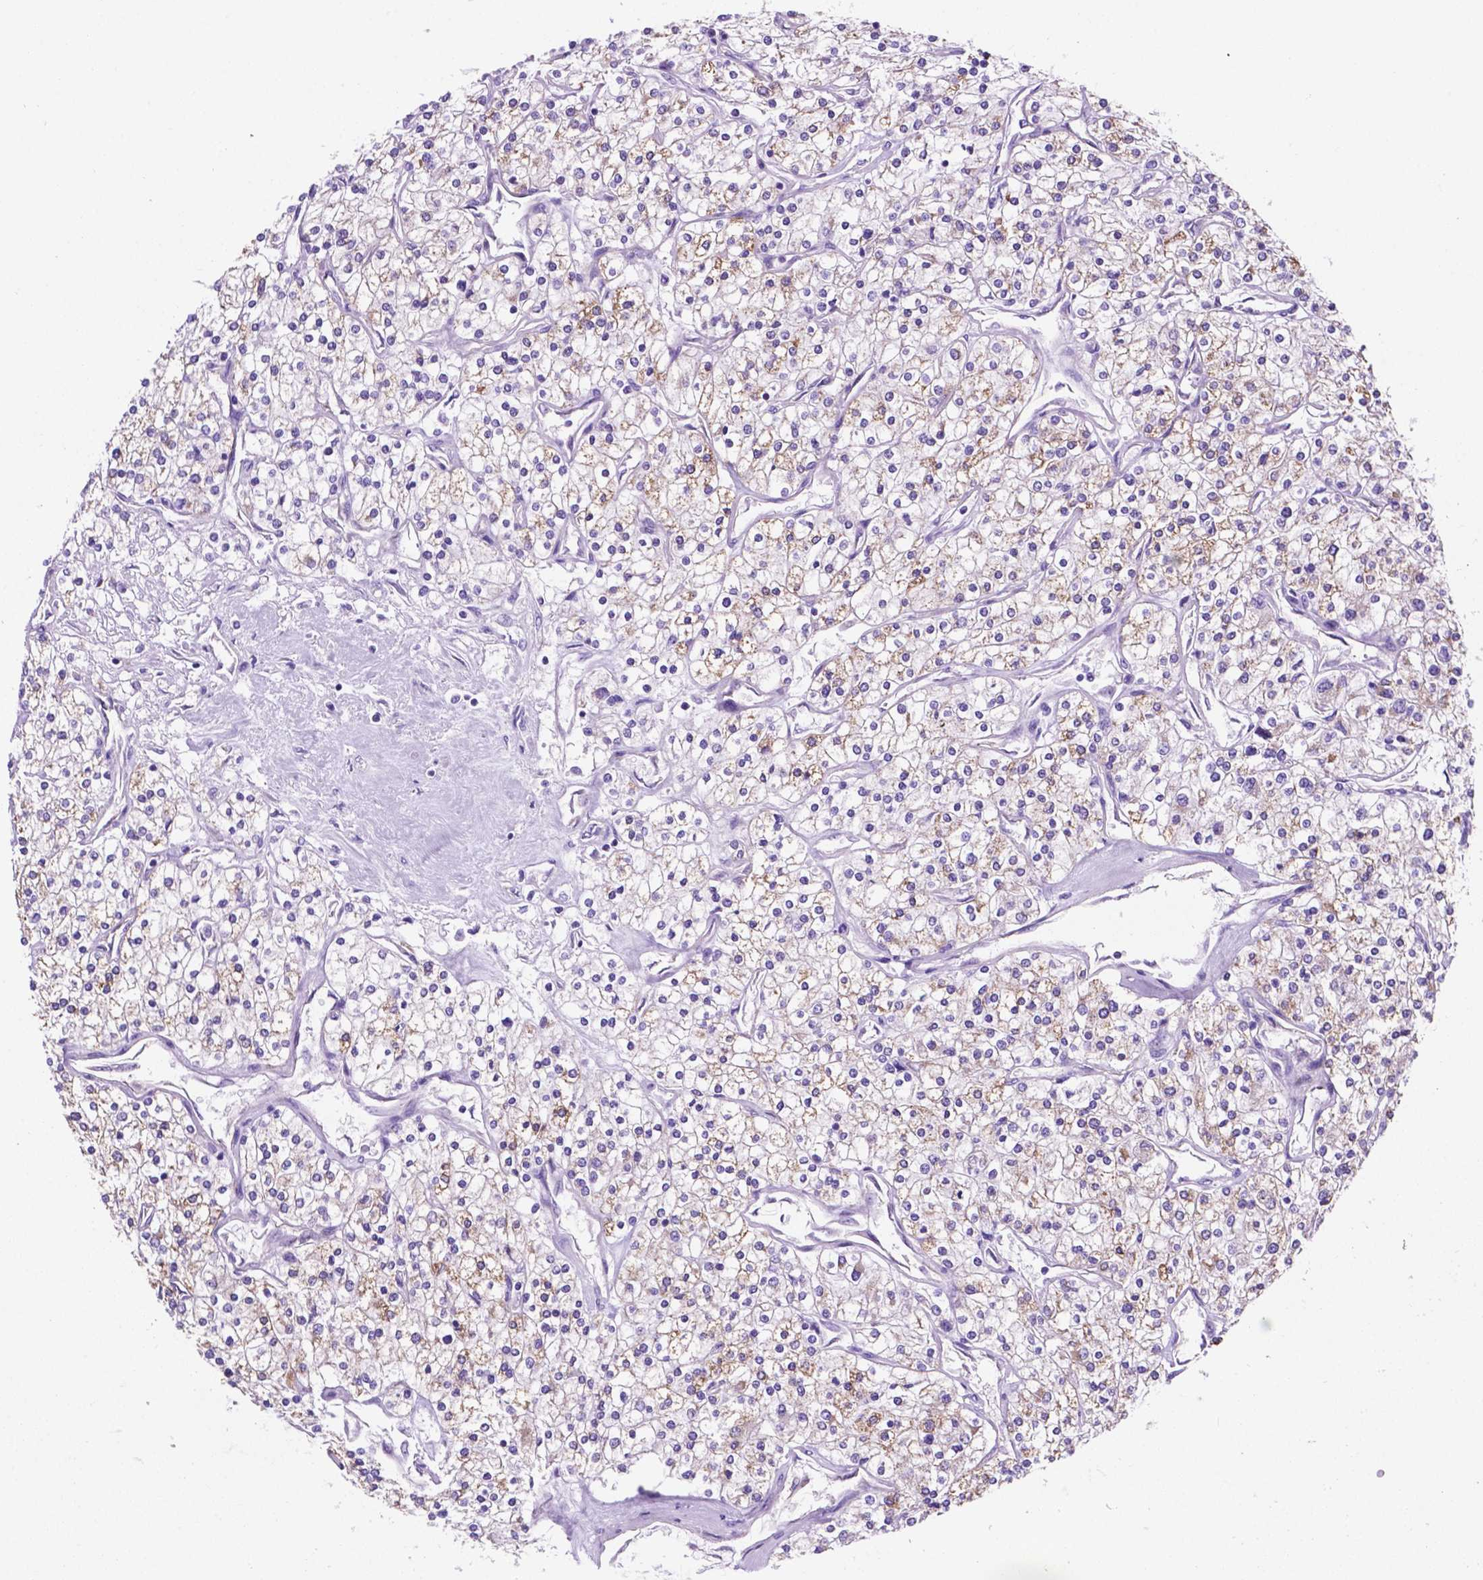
{"staining": {"intensity": "weak", "quantity": "25%-75%", "location": "cytoplasmic/membranous"}, "tissue": "renal cancer", "cell_type": "Tumor cells", "image_type": "cancer", "snomed": [{"axis": "morphology", "description": "Adenocarcinoma, NOS"}, {"axis": "topography", "description": "Kidney"}], "caption": "High-magnification brightfield microscopy of adenocarcinoma (renal) stained with DAB (brown) and counterstained with hematoxylin (blue). tumor cells exhibit weak cytoplasmic/membranous positivity is present in about25%-75% of cells.", "gene": "TMEM121B", "patient": {"sex": "male", "age": 80}}